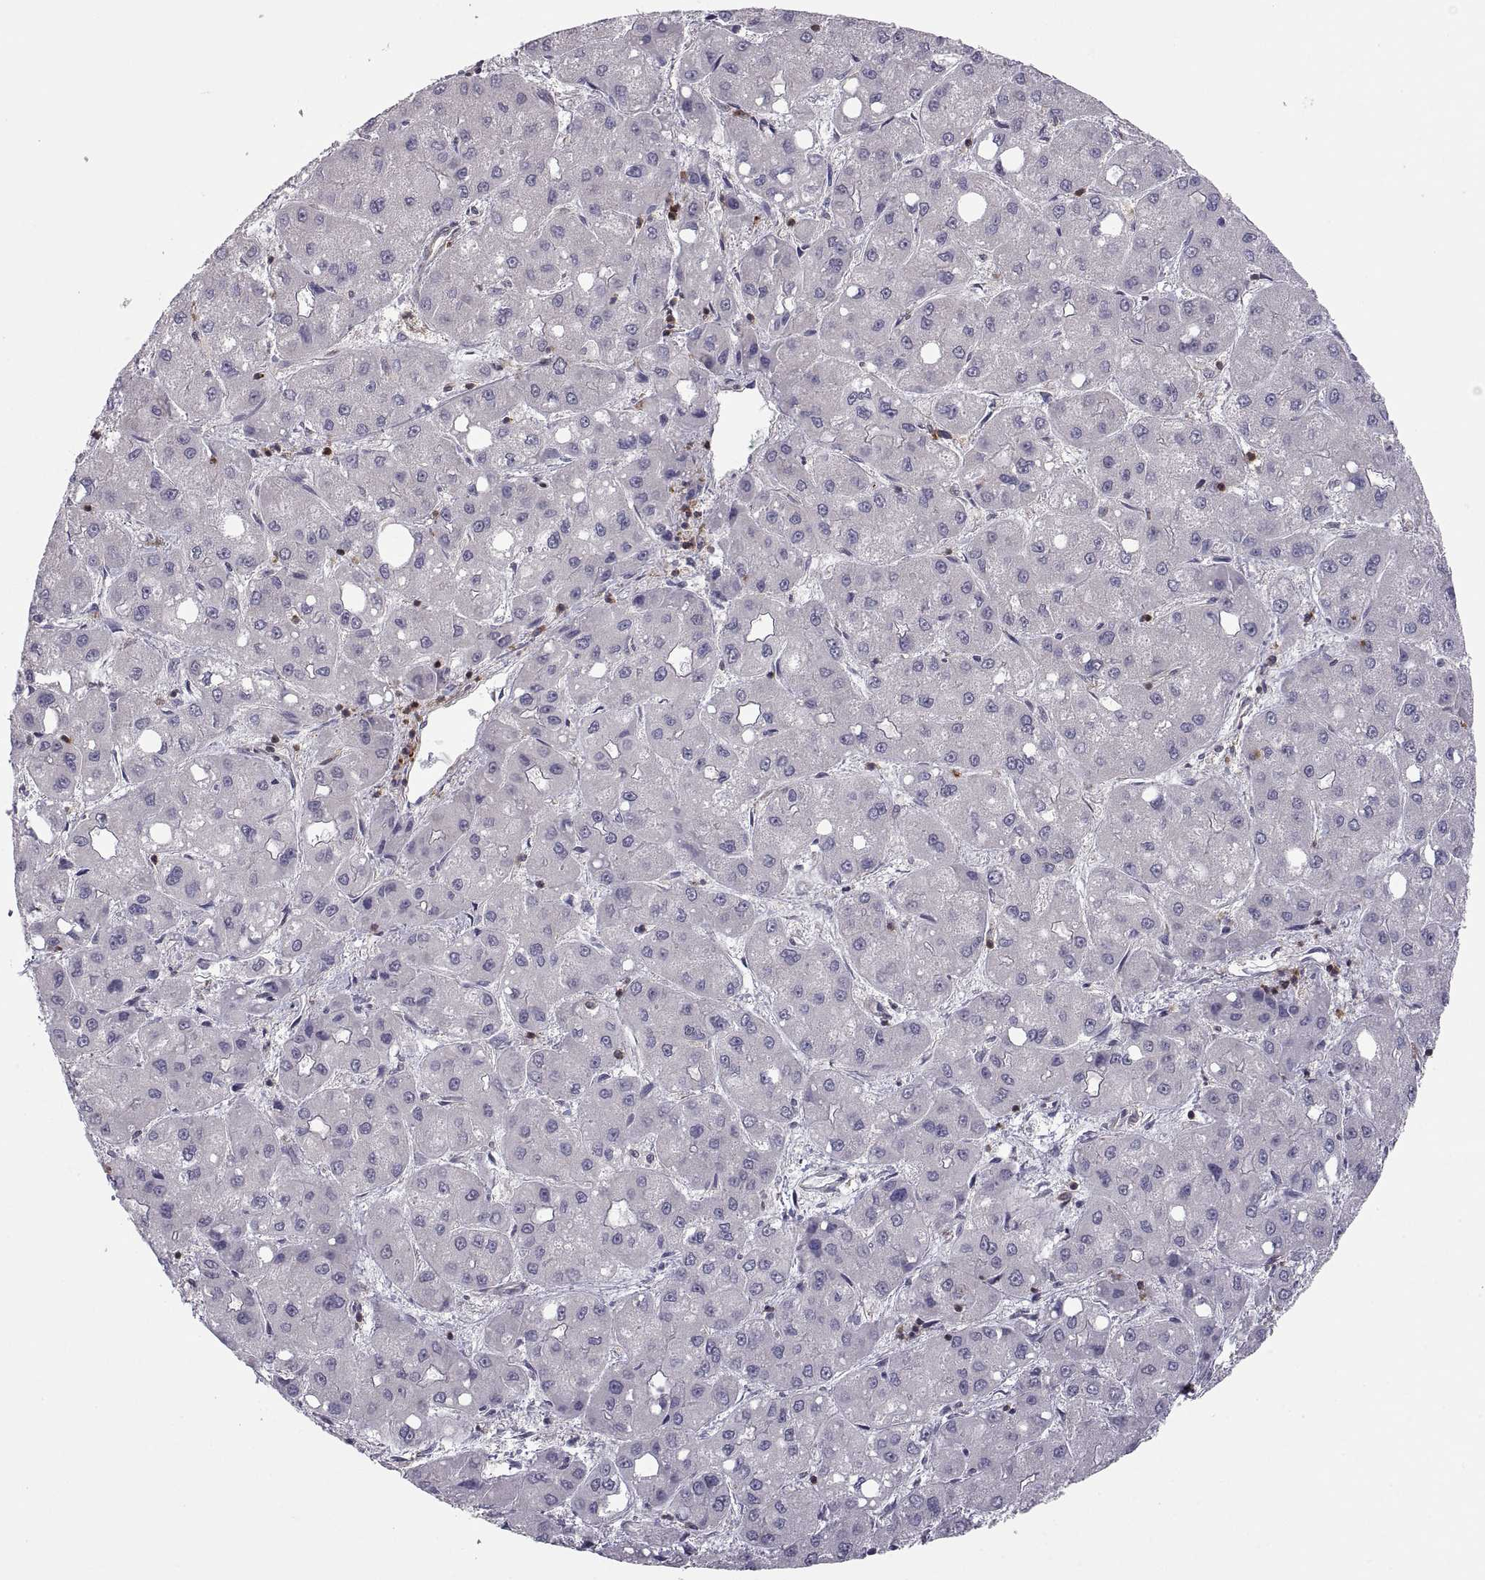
{"staining": {"intensity": "negative", "quantity": "none", "location": "none"}, "tissue": "liver cancer", "cell_type": "Tumor cells", "image_type": "cancer", "snomed": [{"axis": "morphology", "description": "Carcinoma, Hepatocellular, NOS"}, {"axis": "topography", "description": "Liver"}], "caption": "This is an IHC photomicrograph of hepatocellular carcinoma (liver). There is no staining in tumor cells.", "gene": "EZR", "patient": {"sex": "male", "age": 73}}